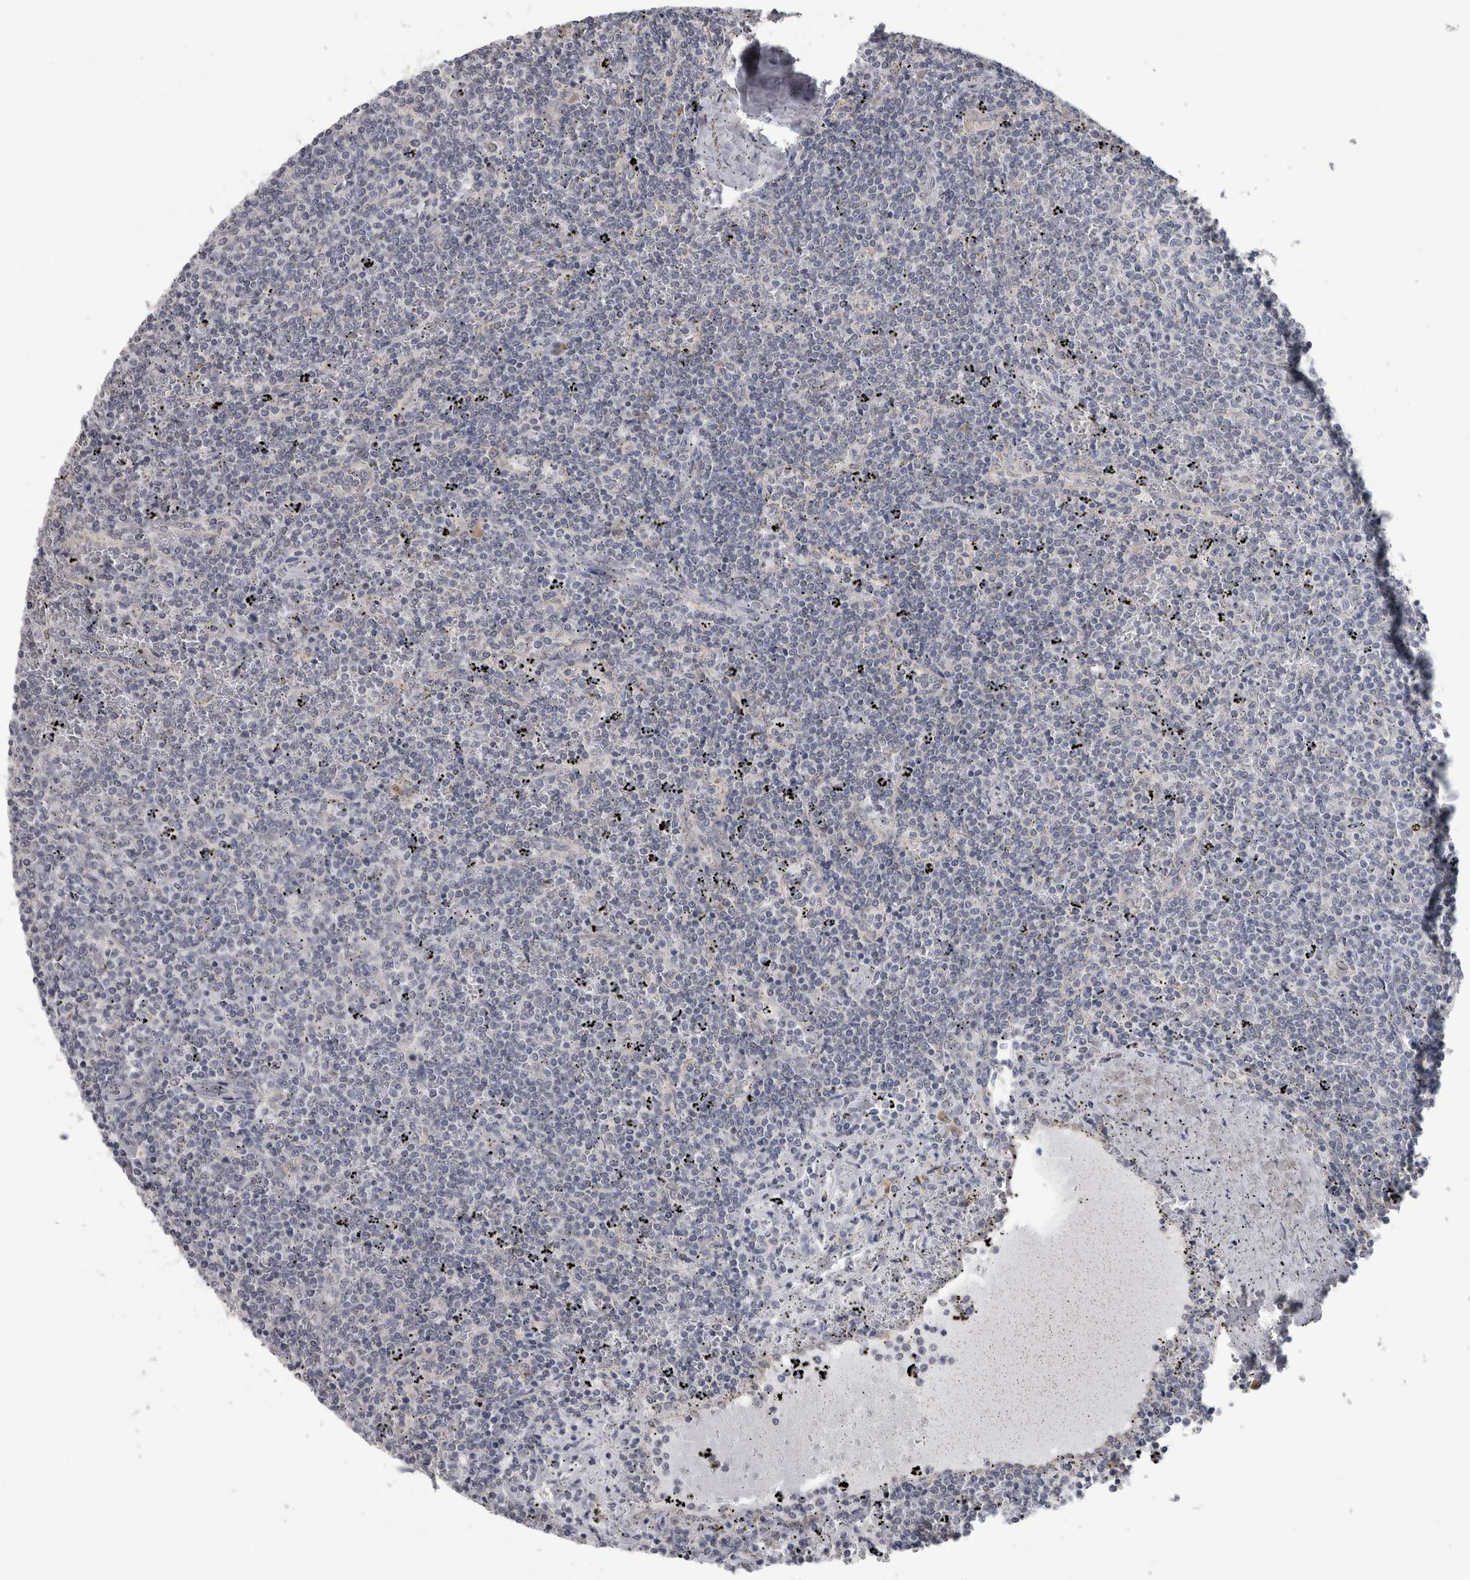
{"staining": {"intensity": "negative", "quantity": "none", "location": "none"}, "tissue": "lymphoma", "cell_type": "Tumor cells", "image_type": "cancer", "snomed": [{"axis": "morphology", "description": "Malignant lymphoma, non-Hodgkin's type, Low grade"}, {"axis": "topography", "description": "Spleen"}], "caption": "The IHC photomicrograph has no significant positivity in tumor cells of malignant lymphoma, non-Hodgkin's type (low-grade) tissue.", "gene": "TMEM242", "patient": {"sex": "female", "age": 50}}